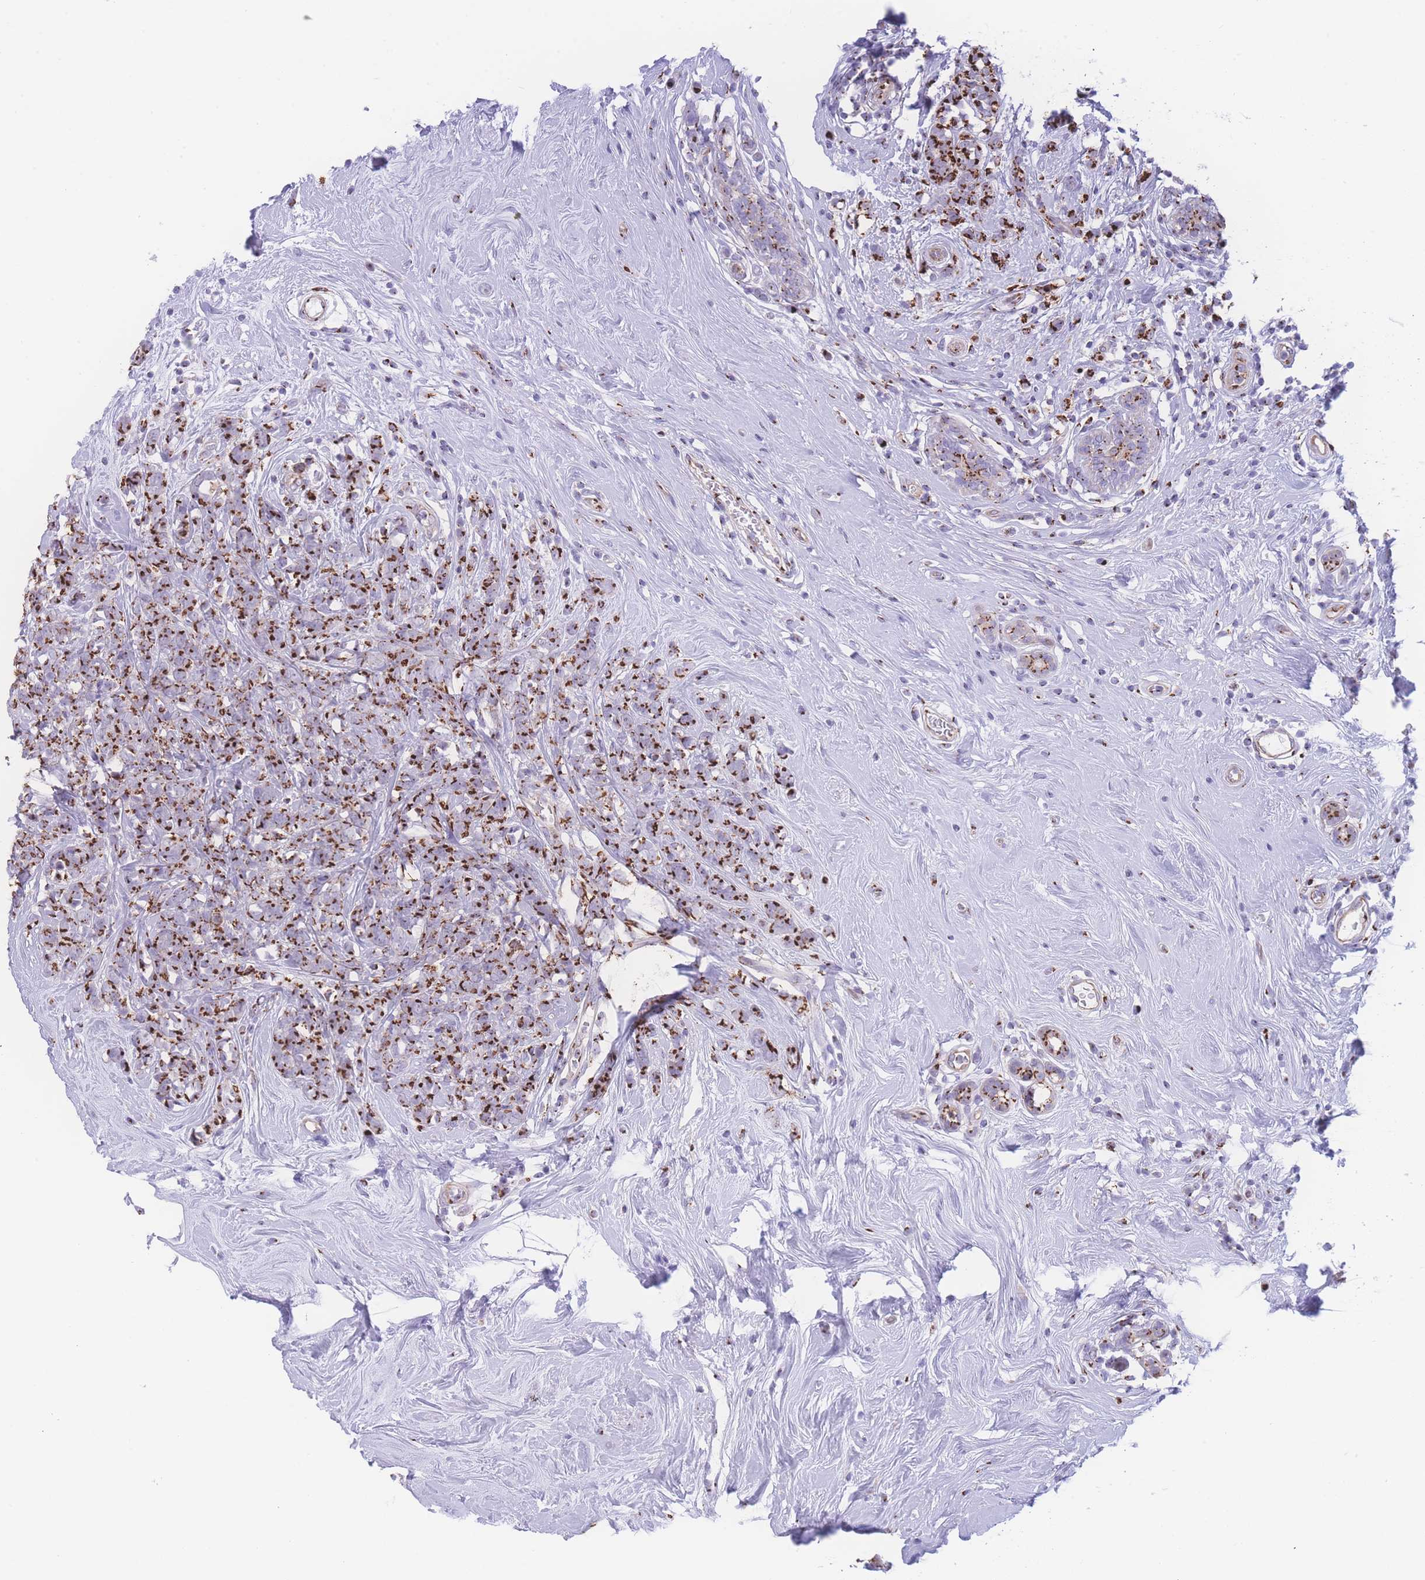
{"staining": {"intensity": "strong", "quantity": ">75%", "location": "cytoplasmic/membranous"}, "tissue": "breast cancer", "cell_type": "Tumor cells", "image_type": "cancer", "snomed": [{"axis": "morphology", "description": "Lobular carcinoma"}, {"axis": "topography", "description": "Breast"}], "caption": "Immunohistochemical staining of human breast lobular carcinoma shows high levels of strong cytoplasmic/membranous expression in approximately >75% of tumor cells.", "gene": "GOLM2", "patient": {"sex": "female", "age": 58}}